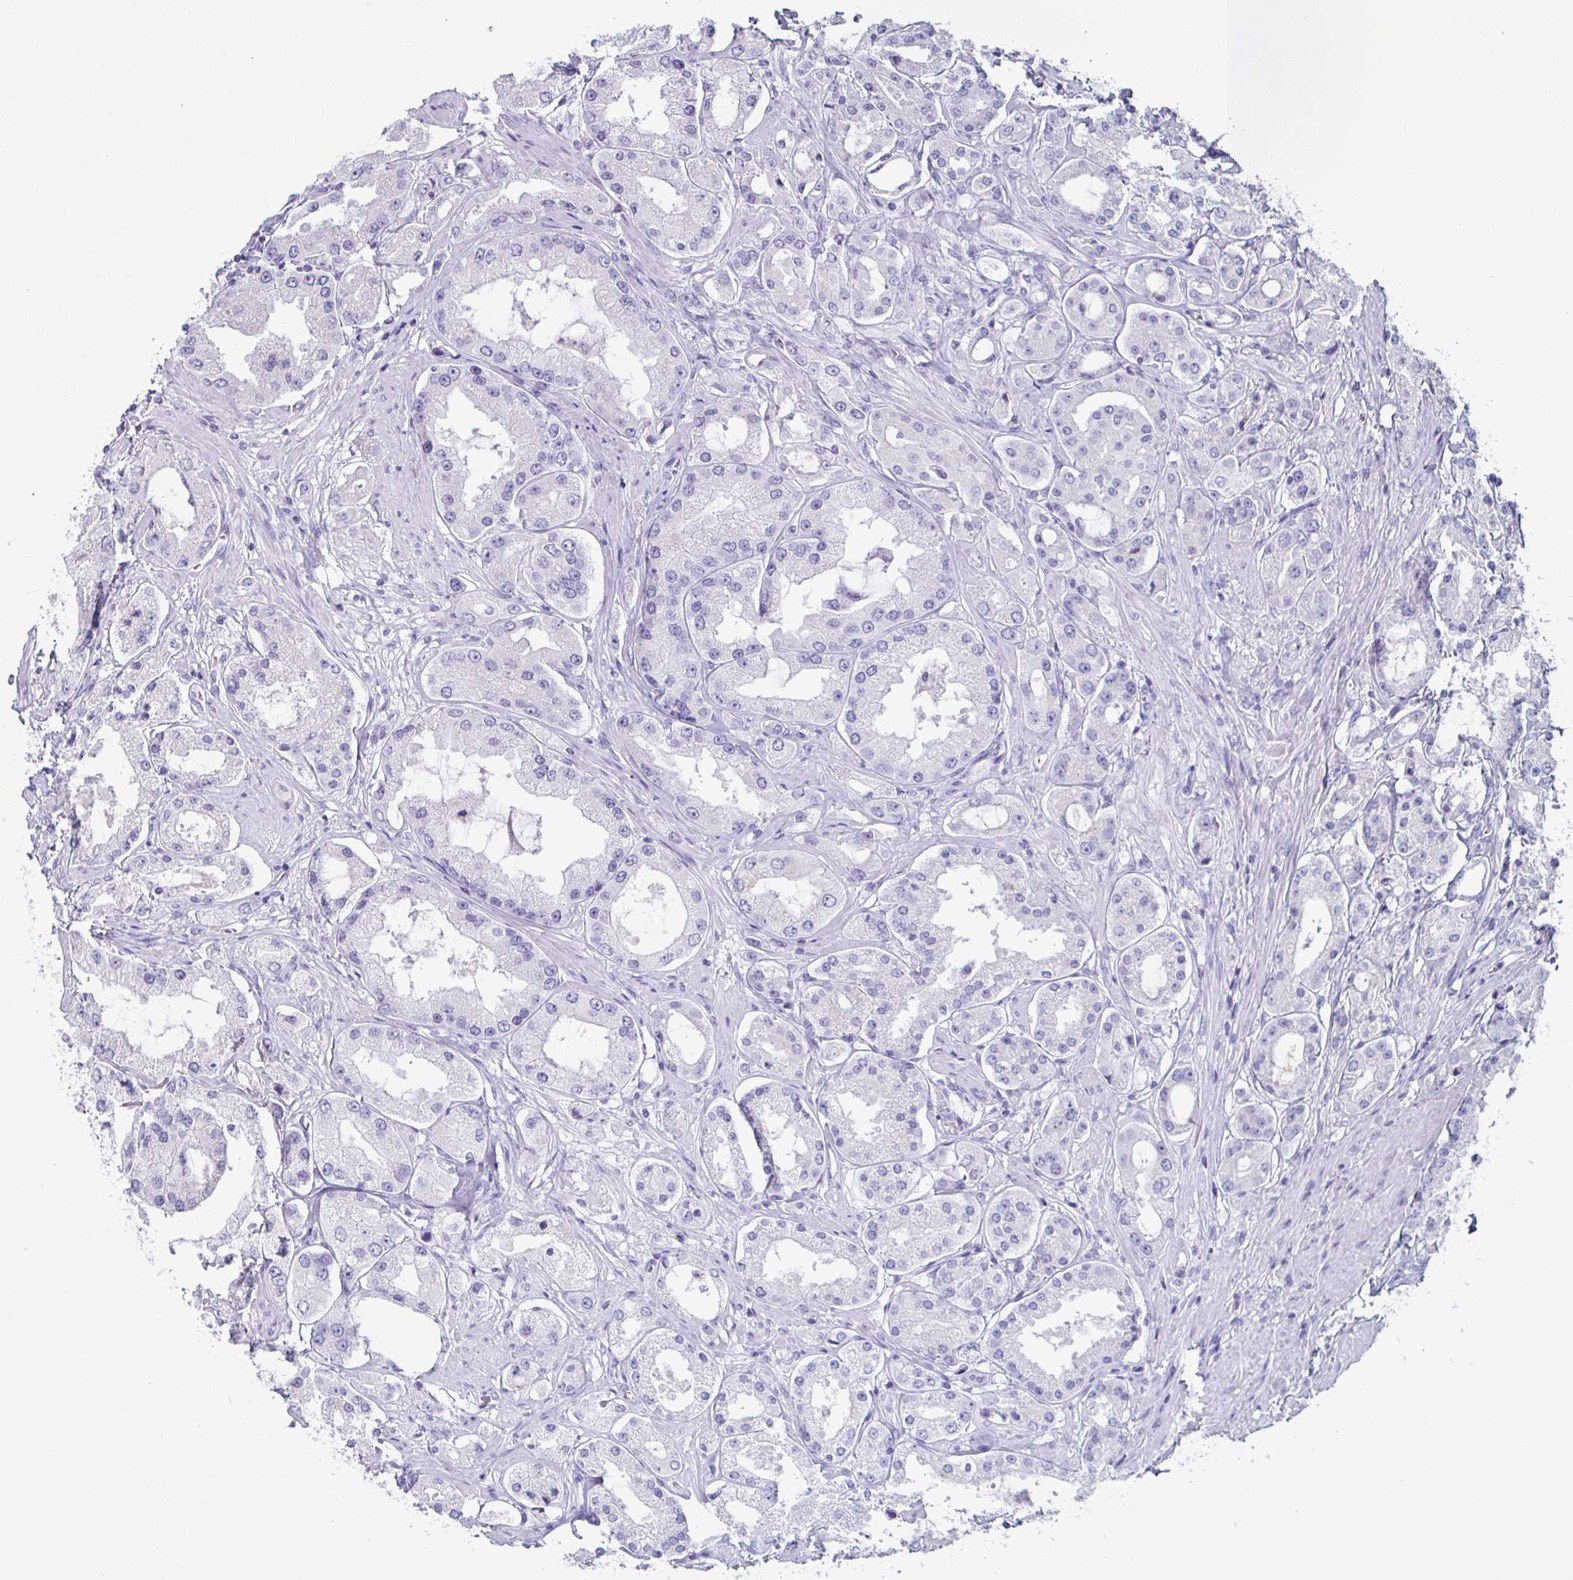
{"staining": {"intensity": "negative", "quantity": "none", "location": "none"}, "tissue": "prostate cancer", "cell_type": "Tumor cells", "image_type": "cancer", "snomed": [{"axis": "morphology", "description": "Adenocarcinoma, High grade"}, {"axis": "topography", "description": "Prostate"}], "caption": "This is an IHC image of human prostate cancer. There is no staining in tumor cells.", "gene": "CREG2", "patient": {"sex": "male", "age": 69}}